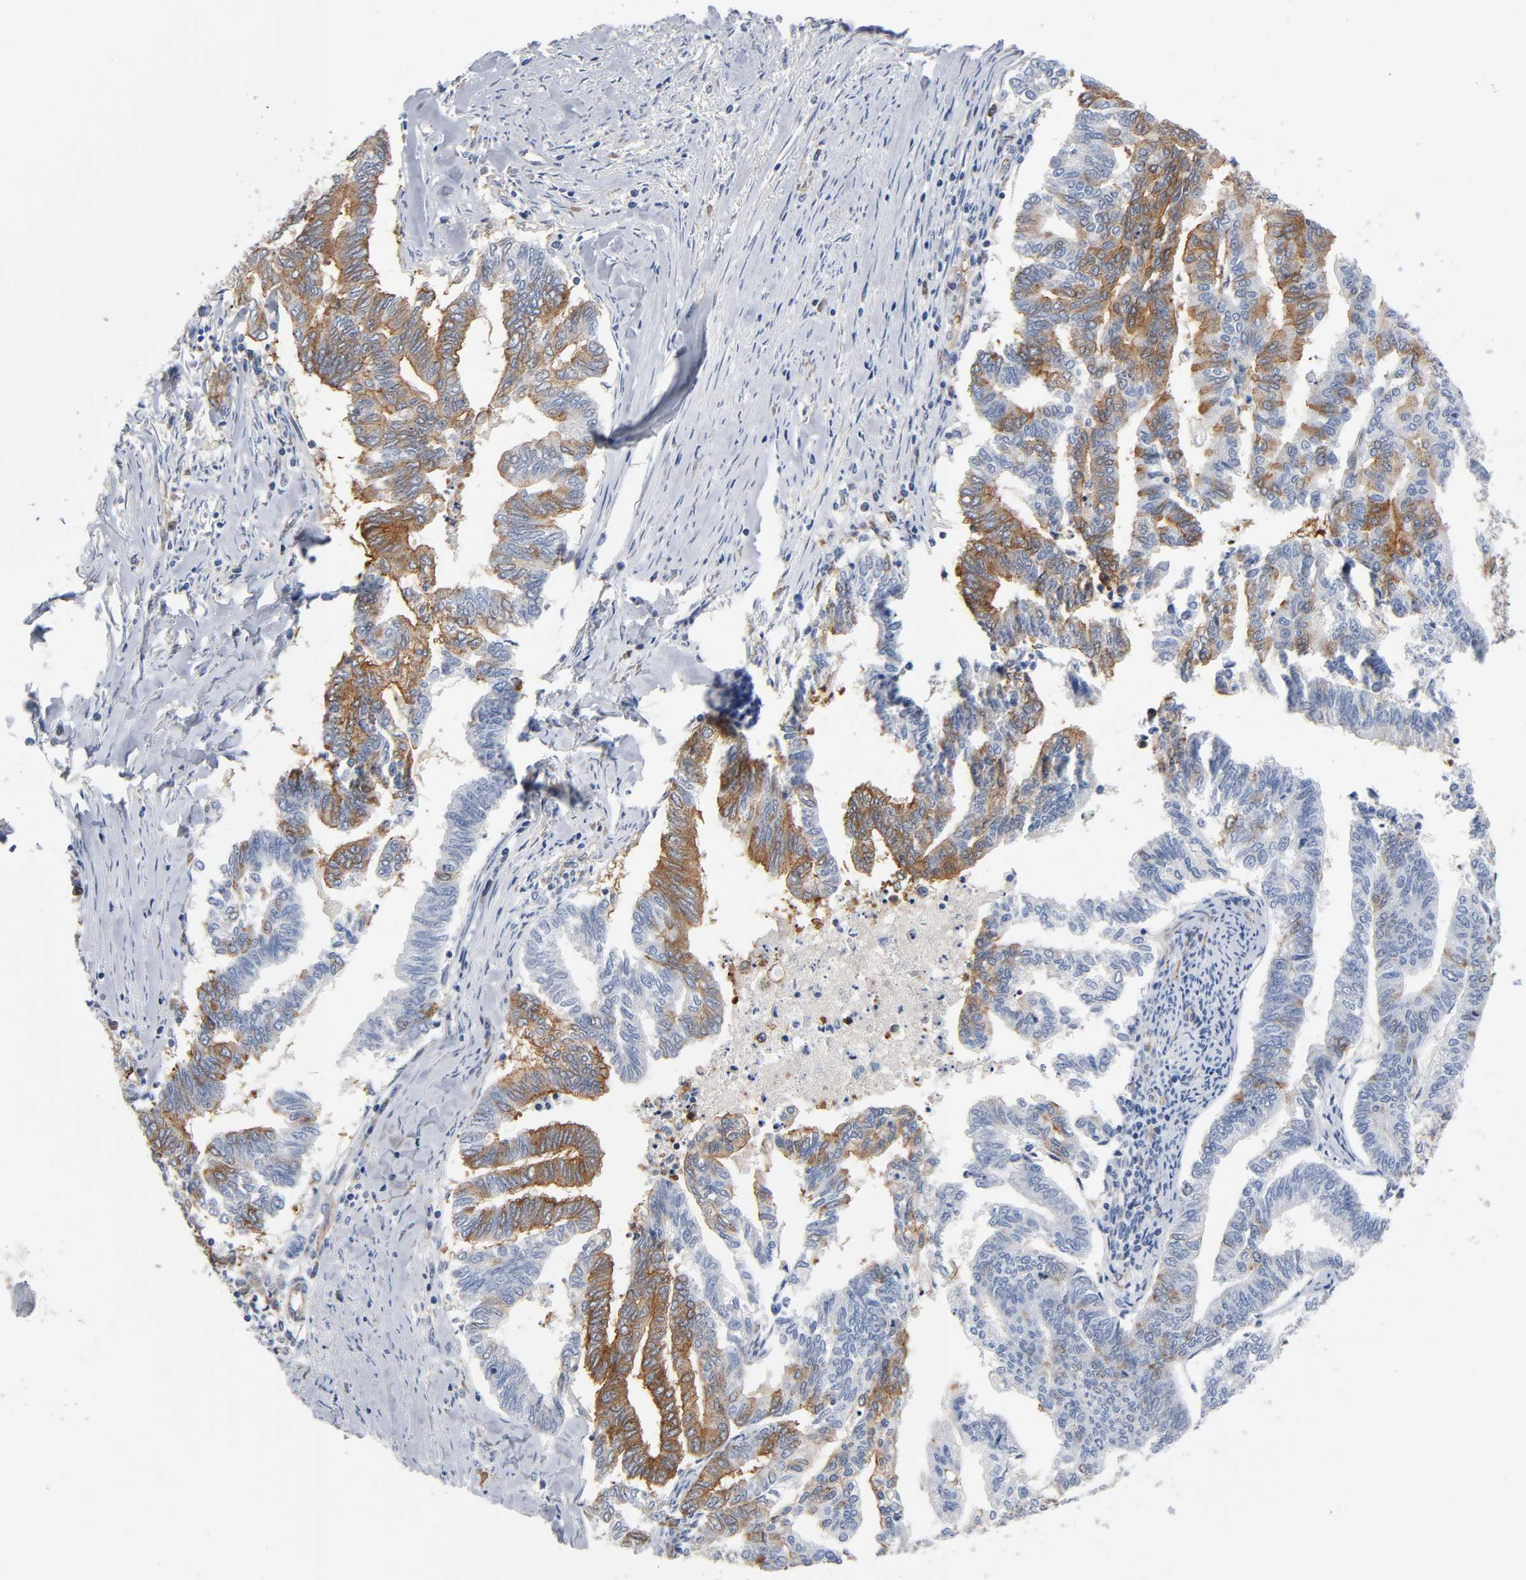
{"staining": {"intensity": "moderate", "quantity": "25%-75%", "location": "cytoplasmic/membranous"}, "tissue": "endometrial cancer", "cell_type": "Tumor cells", "image_type": "cancer", "snomed": [{"axis": "morphology", "description": "Adenocarcinoma, NOS"}, {"axis": "topography", "description": "Endometrium"}], "caption": "Protein expression analysis of human endometrial cancer (adenocarcinoma) reveals moderate cytoplasmic/membranous staining in about 25%-75% of tumor cells.", "gene": "CD2AP", "patient": {"sex": "female", "age": 79}}